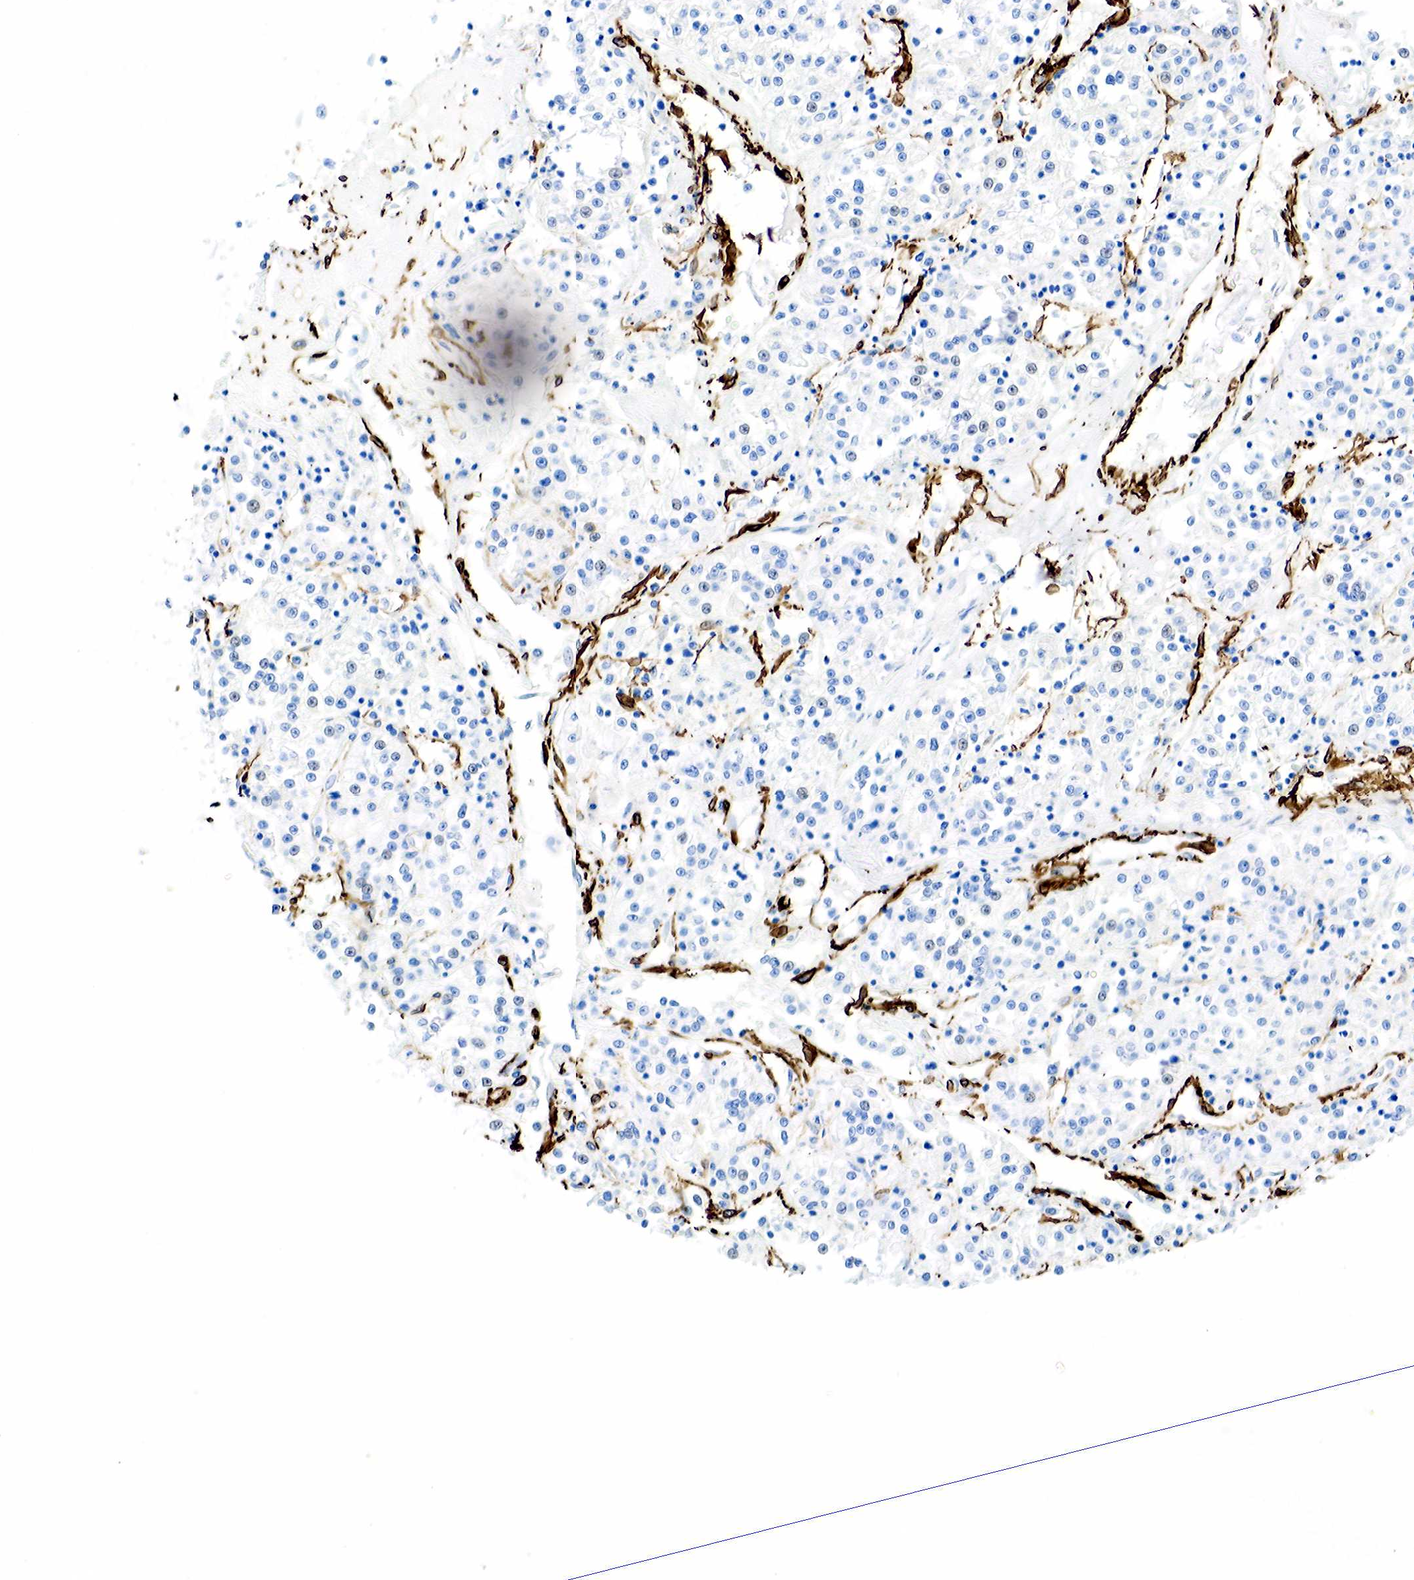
{"staining": {"intensity": "negative", "quantity": "none", "location": "none"}, "tissue": "renal cancer", "cell_type": "Tumor cells", "image_type": "cancer", "snomed": [{"axis": "morphology", "description": "Adenocarcinoma, NOS"}, {"axis": "topography", "description": "Kidney"}], "caption": "DAB immunohistochemical staining of human adenocarcinoma (renal) exhibits no significant staining in tumor cells.", "gene": "ACTA1", "patient": {"sex": "female", "age": 76}}